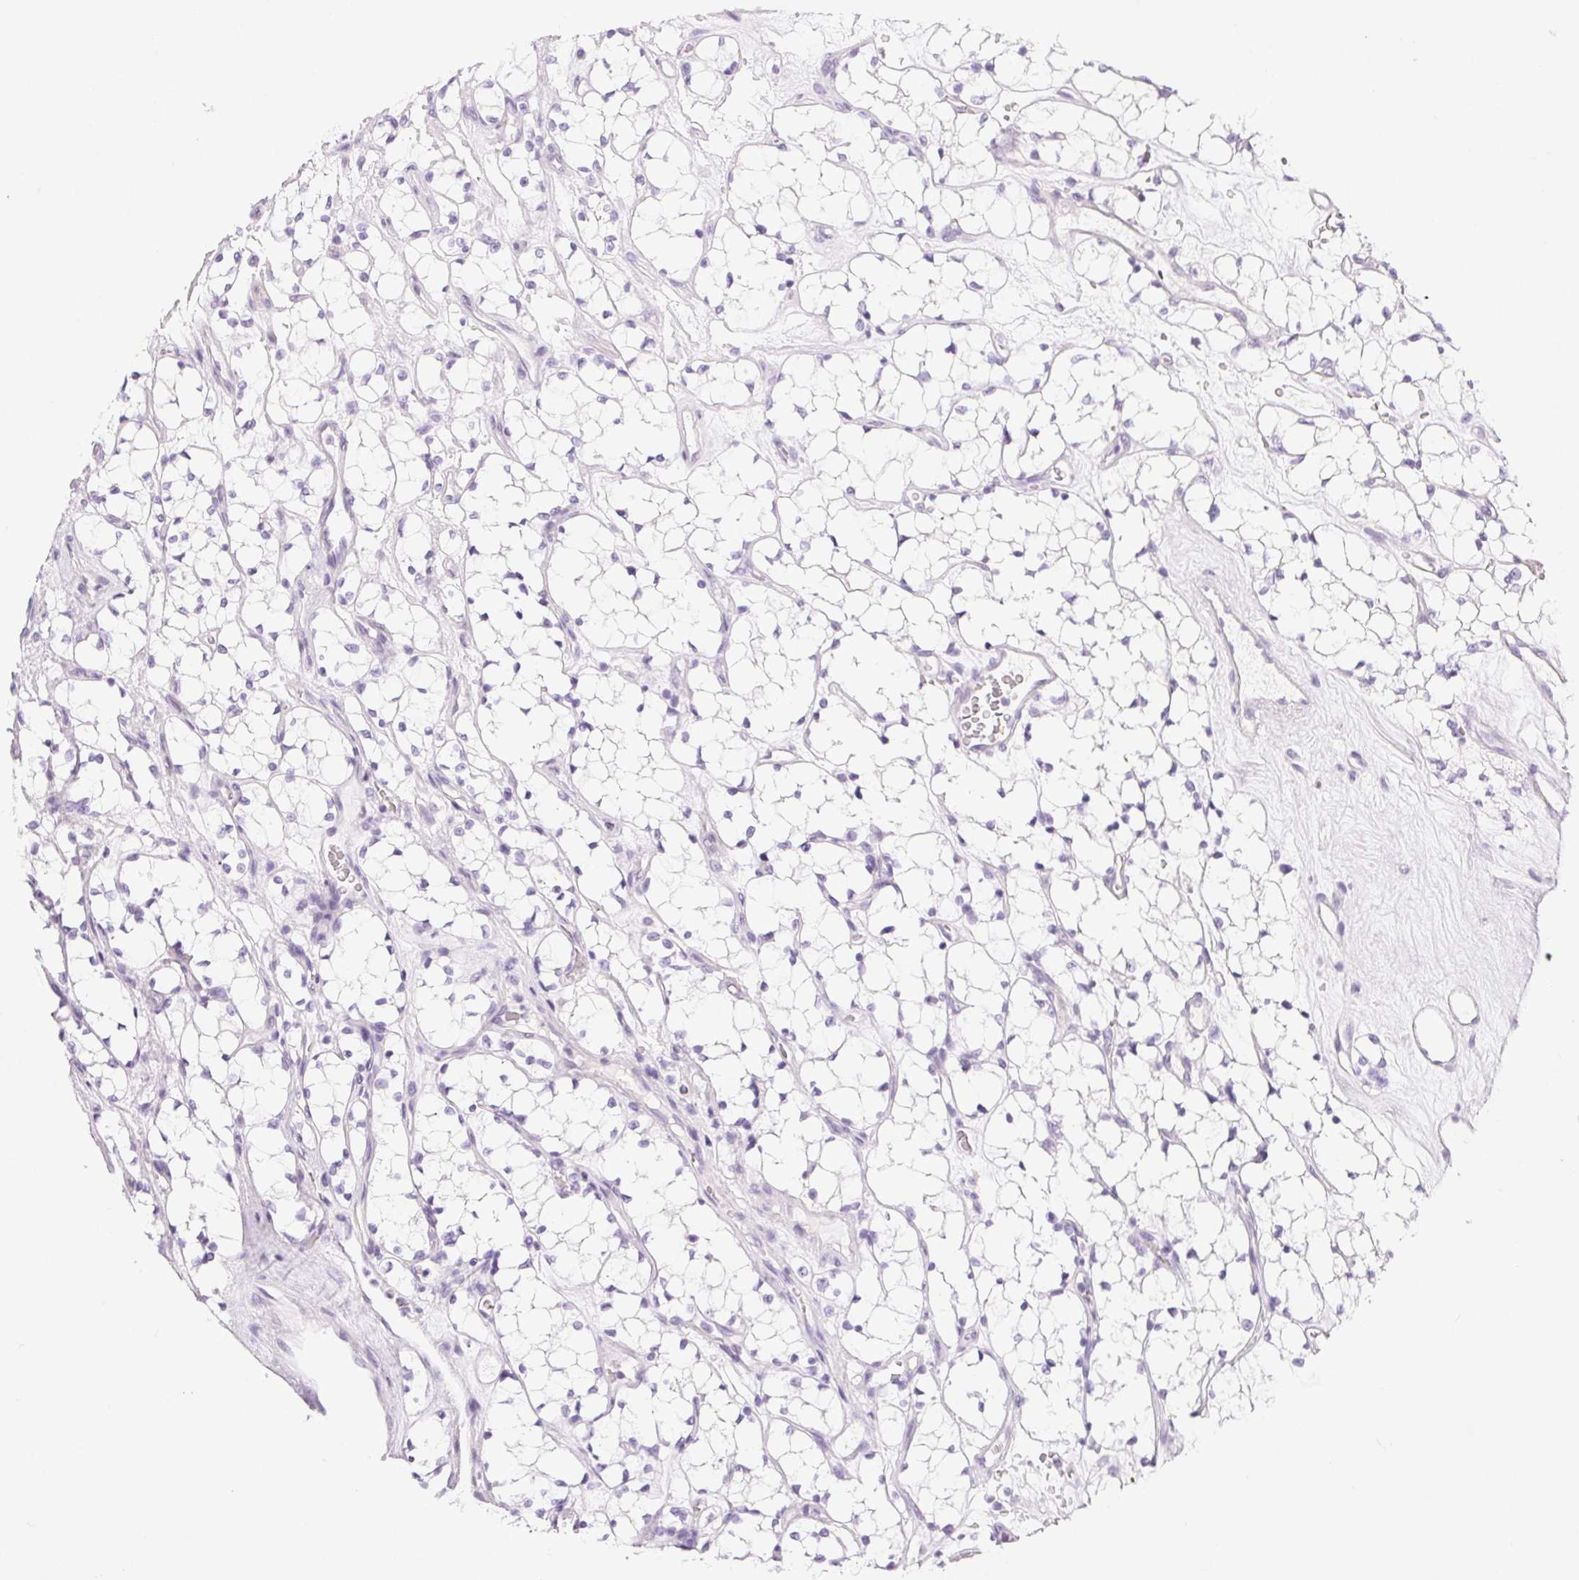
{"staining": {"intensity": "negative", "quantity": "none", "location": "none"}, "tissue": "renal cancer", "cell_type": "Tumor cells", "image_type": "cancer", "snomed": [{"axis": "morphology", "description": "Adenocarcinoma, NOS"}, {"axis": "topography", "description": "Kidney"}], "caption": "Tumor cells show no significant positivity in renal cancer. Nuclei are stained in blue.", "gene": "CLDN16", "patient": {"sex": "female", "age": 69}}